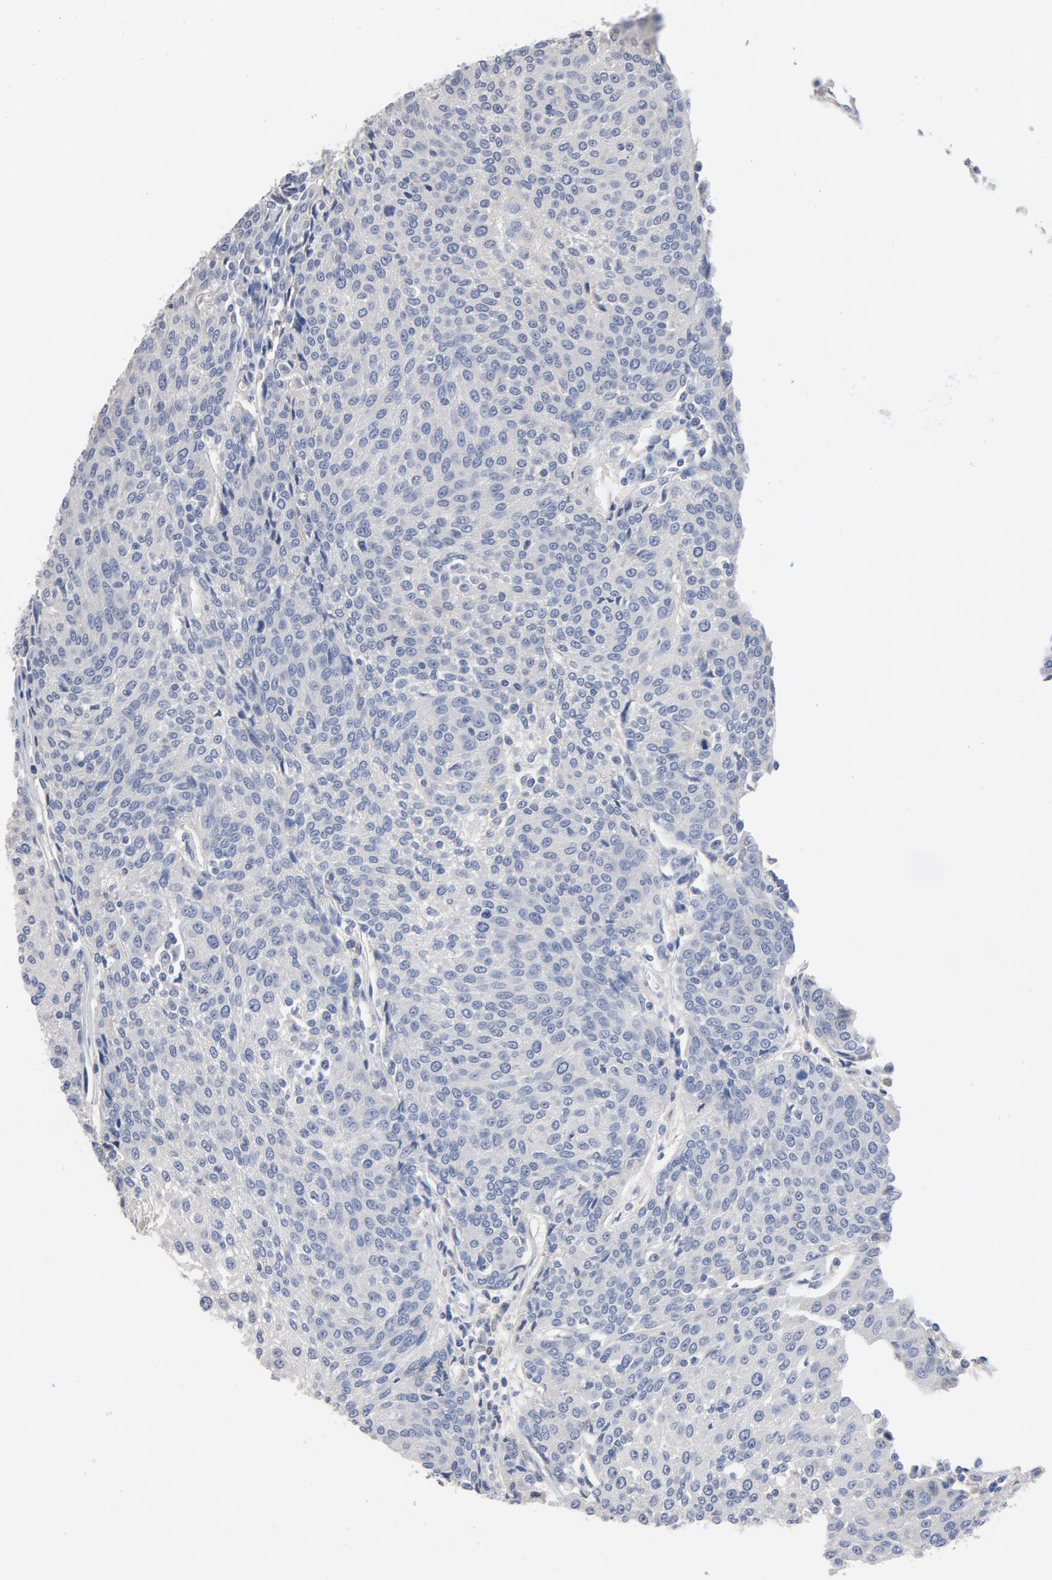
{"staining": {"intensity": "negative", "quantity": "none", "location": "none"}, "tissue": "urothelial cancer", "cell_type": "Tumor cells", "image_type": "cancer", "snomed": [{"axis": "morphology", "description": "Urothelial carcinoma, High grade"}, {"axis": "topography", "description": "Urinary bladder"}], "caption": "Immunohistochemistry (IHC) photomicrograph of human urothelial cancer stained for a protein (brown), which reveals no staining in tumor cells.", "gene": "ZCCHC13", "patient": {"sex": "female", "age": 85}}